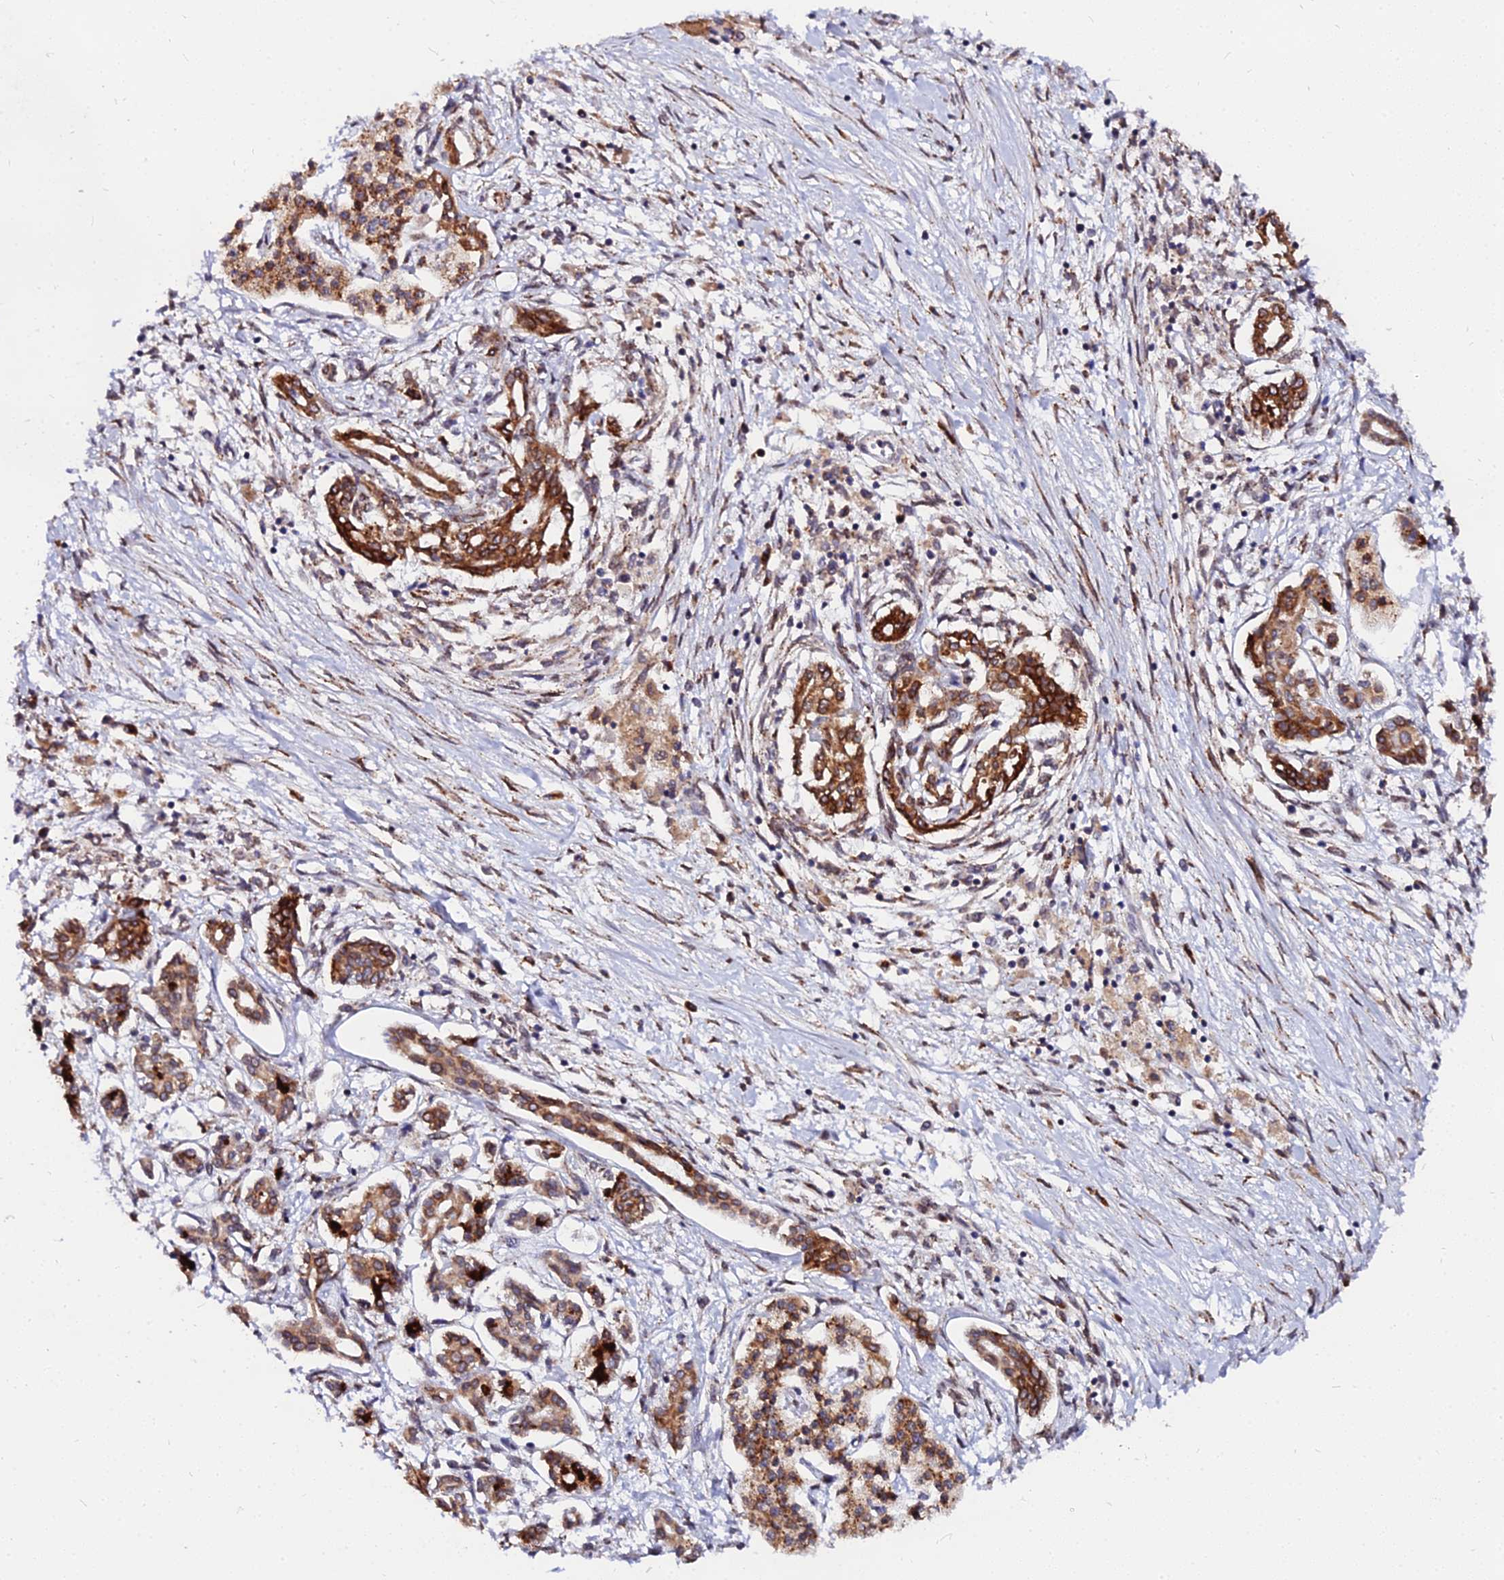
{"staining": {"intensity": "strong", "quantity": ">75%", "location": "cytoplasmic/membranous"}, "tissue": "pancreatic cancer", "cell_type": "Tumor cells", "image_type": "cancer", "snomed": [{"axis": "morphology", "description": "Adenocarcinoma, NOS"}, {"axis": "topography", "description": "Pancreas"}], "caption": "This photomicrograph shows immunohistochemistry staining of adenocarcinoma (pancreatic), with high strong cytoplasmic/membranous staining in approximately >75% of tumor cells.", "gene": "RNF121", "patient": {"sex": "female", "age": 50}}